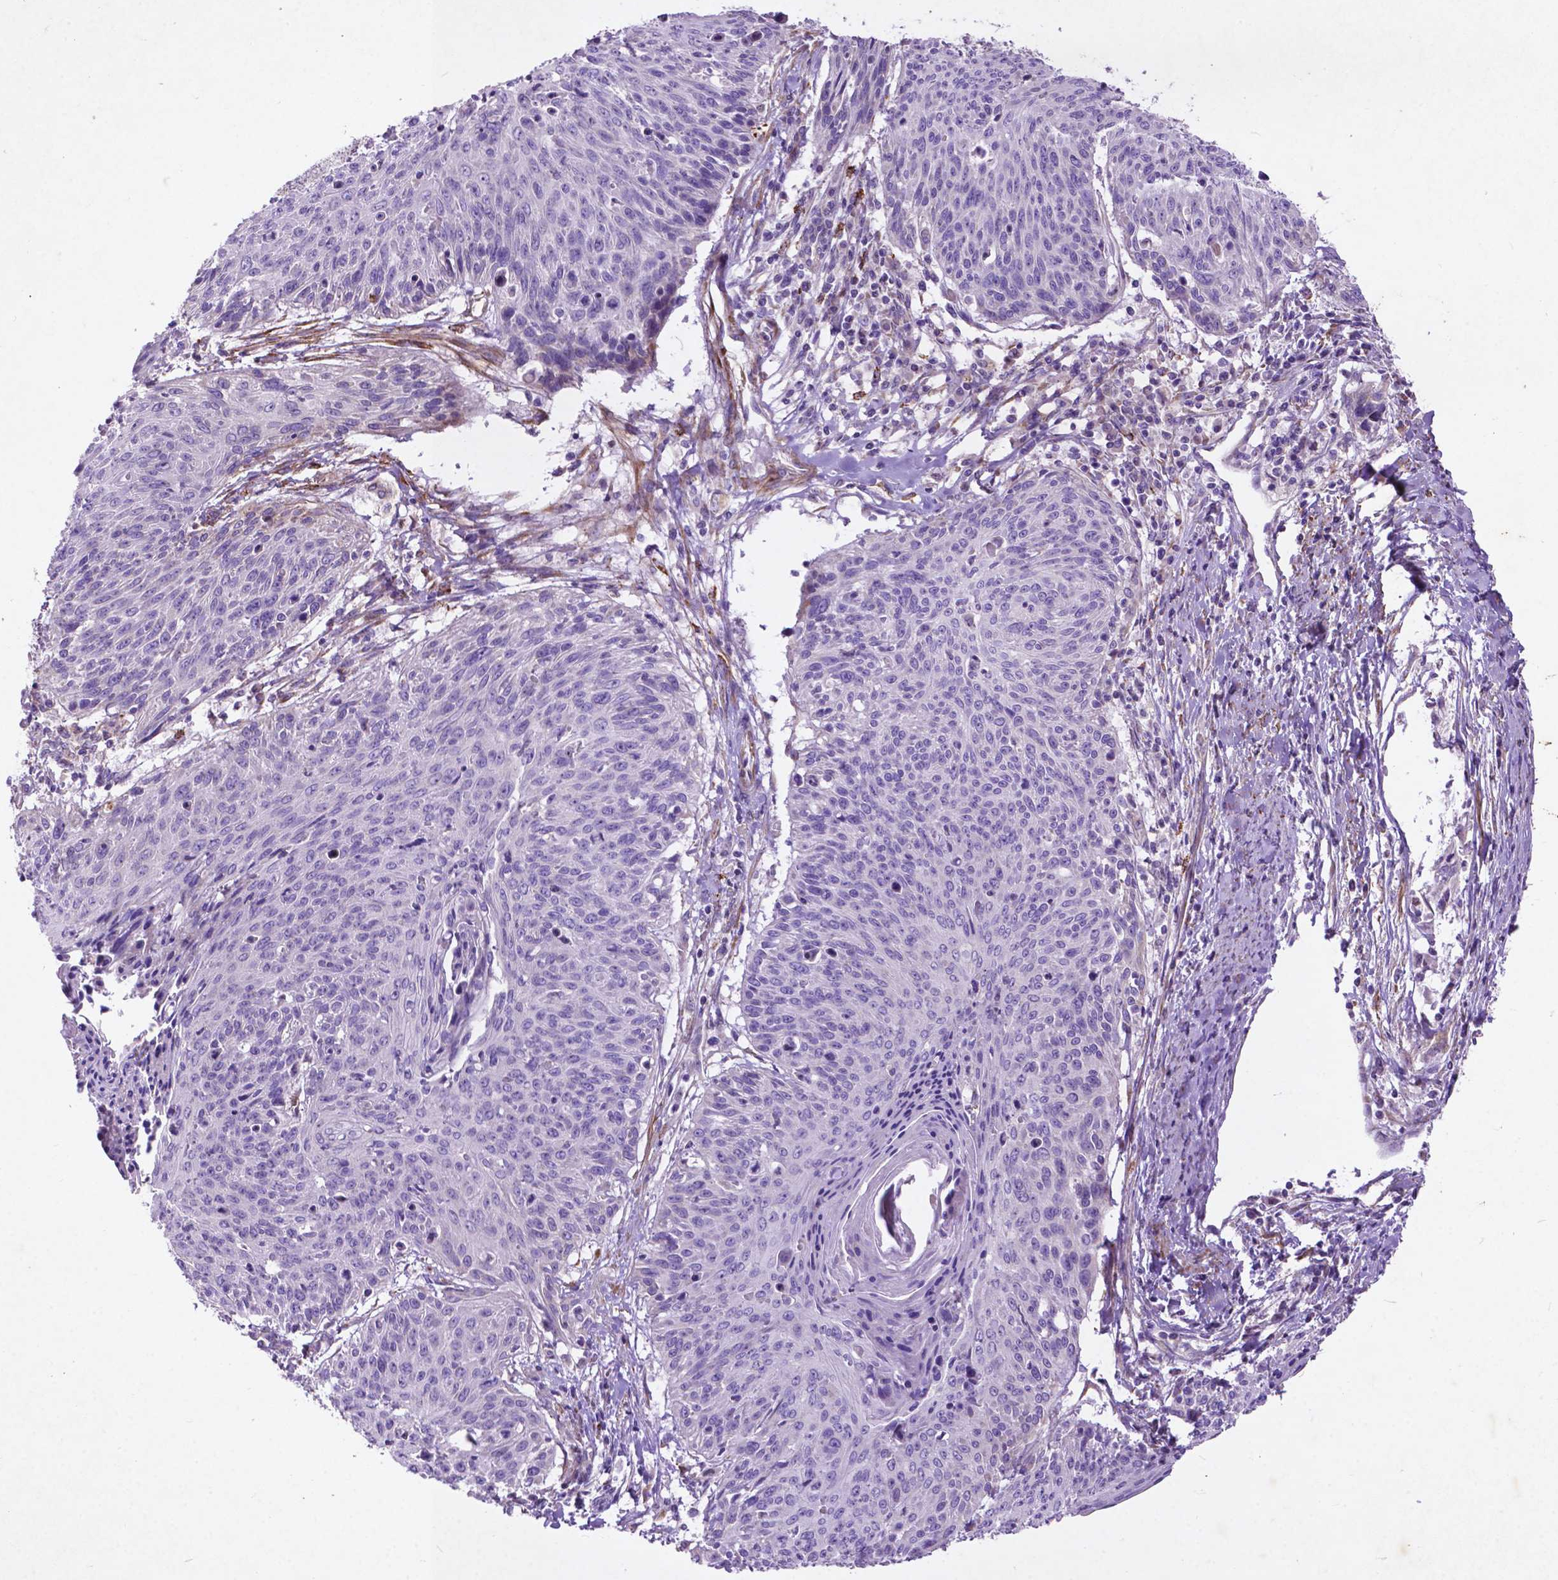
{"staining": {"intensity": "negative", "quantity": "none", "location": "none"}, "tissue": "cervical cancer", "cell_type": "Tumor cells", "image_type": "cancer", "snomed": [{"axis": "morphology", "description": "Squamous cell carcinoma, NOS"}, {"axis": "topography", "description": "Cervix"}], "caption": "High magnification brightfield microscopy of squamous cell carcinoma (cervical) stained with DAB (brown) and counterstained with hematoxylin (blue): tumor cells show no significant positivity.", "gene": "THEGL", "patient": {"sex": "female", "age": 45}}